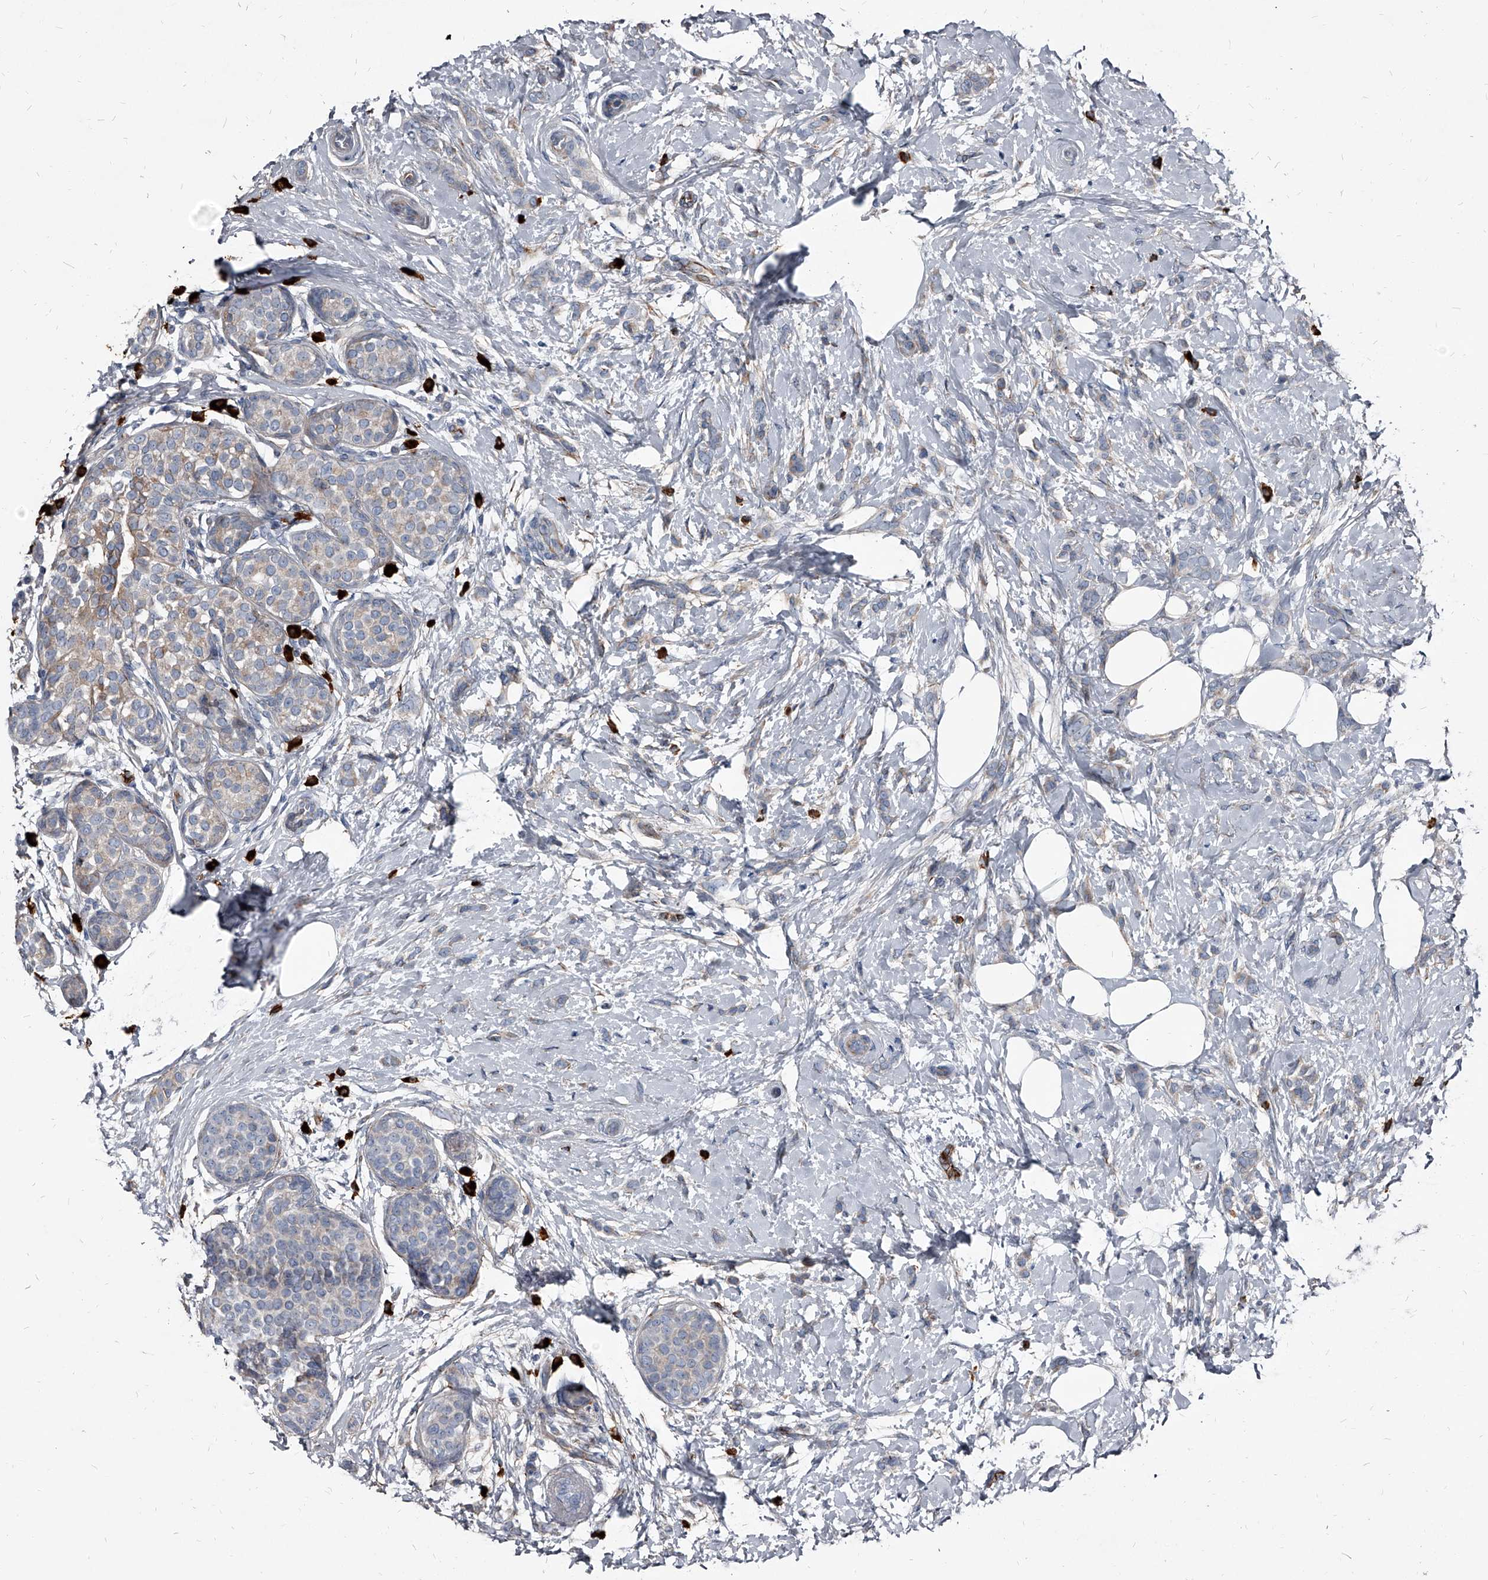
{"staining": {"intensity": "weak", "quantity": "<25%", "location": "cytoplasmic/membranous"}, "tissue": "breast cancer", "cell_type": "Tumor cells", "image_type": "cancer", "snomed": [{"axis": "morphology", "description": "Lobular carcinoma, in situ"}, {"axis": "morphology", "description": "Lobular carcinoma"}, {"axis": "topography", "description": "Breast"}], "caption": "Immunohistochemistry of breast lobular carcinoma exhibits no positivity in tumor cells.", "gene": "PGLYRP3", "patient": {"sex": "female", "age": 41}}